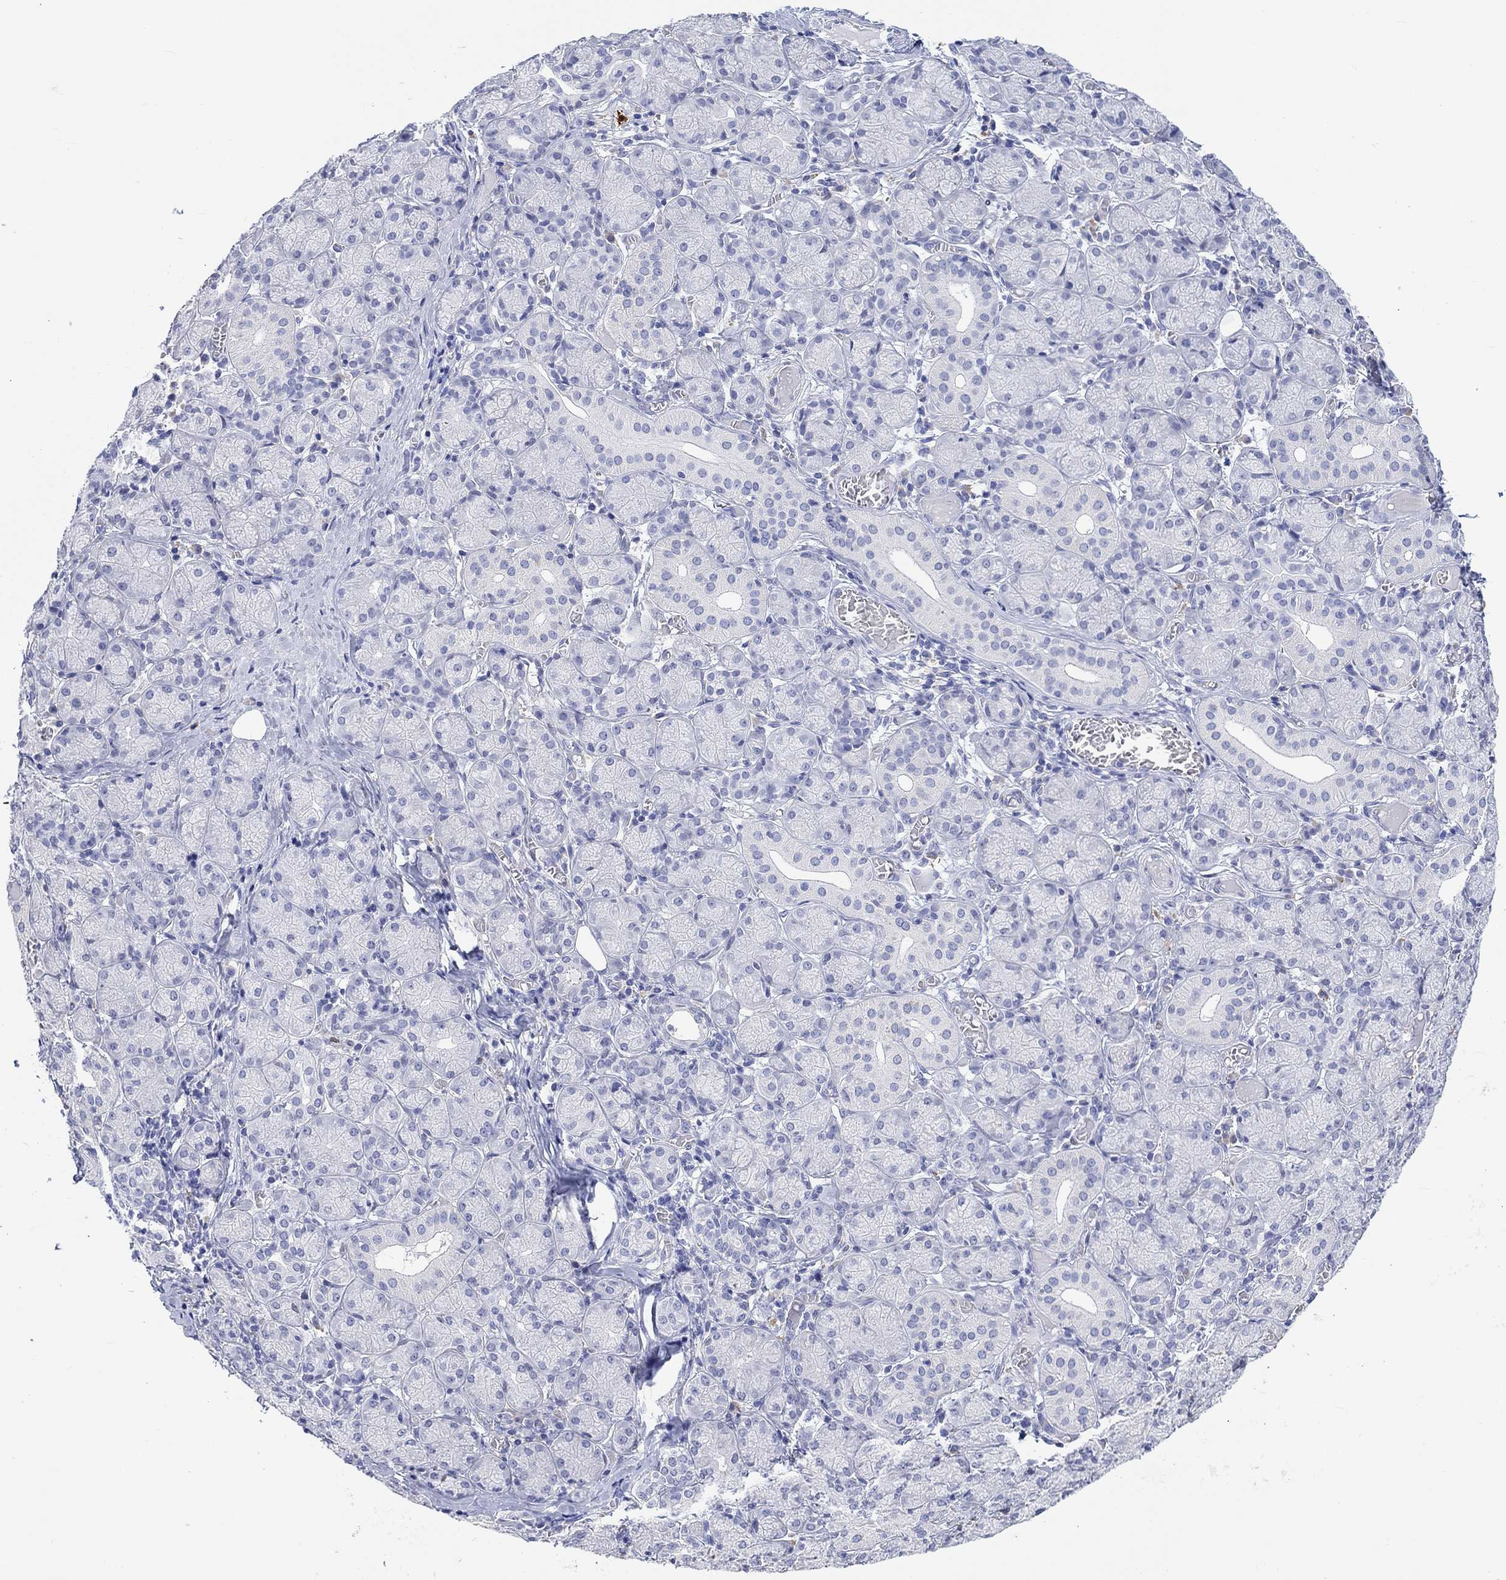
{"staining": {"intensity": "negative", "quantity": "none", "location": "none"}, "tissue": "salivary gland", "cell_type": "Glandular cells", "image_type": "normal", "snomed": [{"axis": "morphology", "description": "Normal tissue, NOS"}, {"axis": "topography", "description": "Salivary gland"}, {"axis": "topography", "description": "Peripheral nerve tissue"}], "caption": "Histopathology image shows no protein positivity in glandular cells of unremarkable salivary gland. Nuclei are stained in blue.", "gene": "MSI1", "patient": {"sex": "female", "age": 24}}